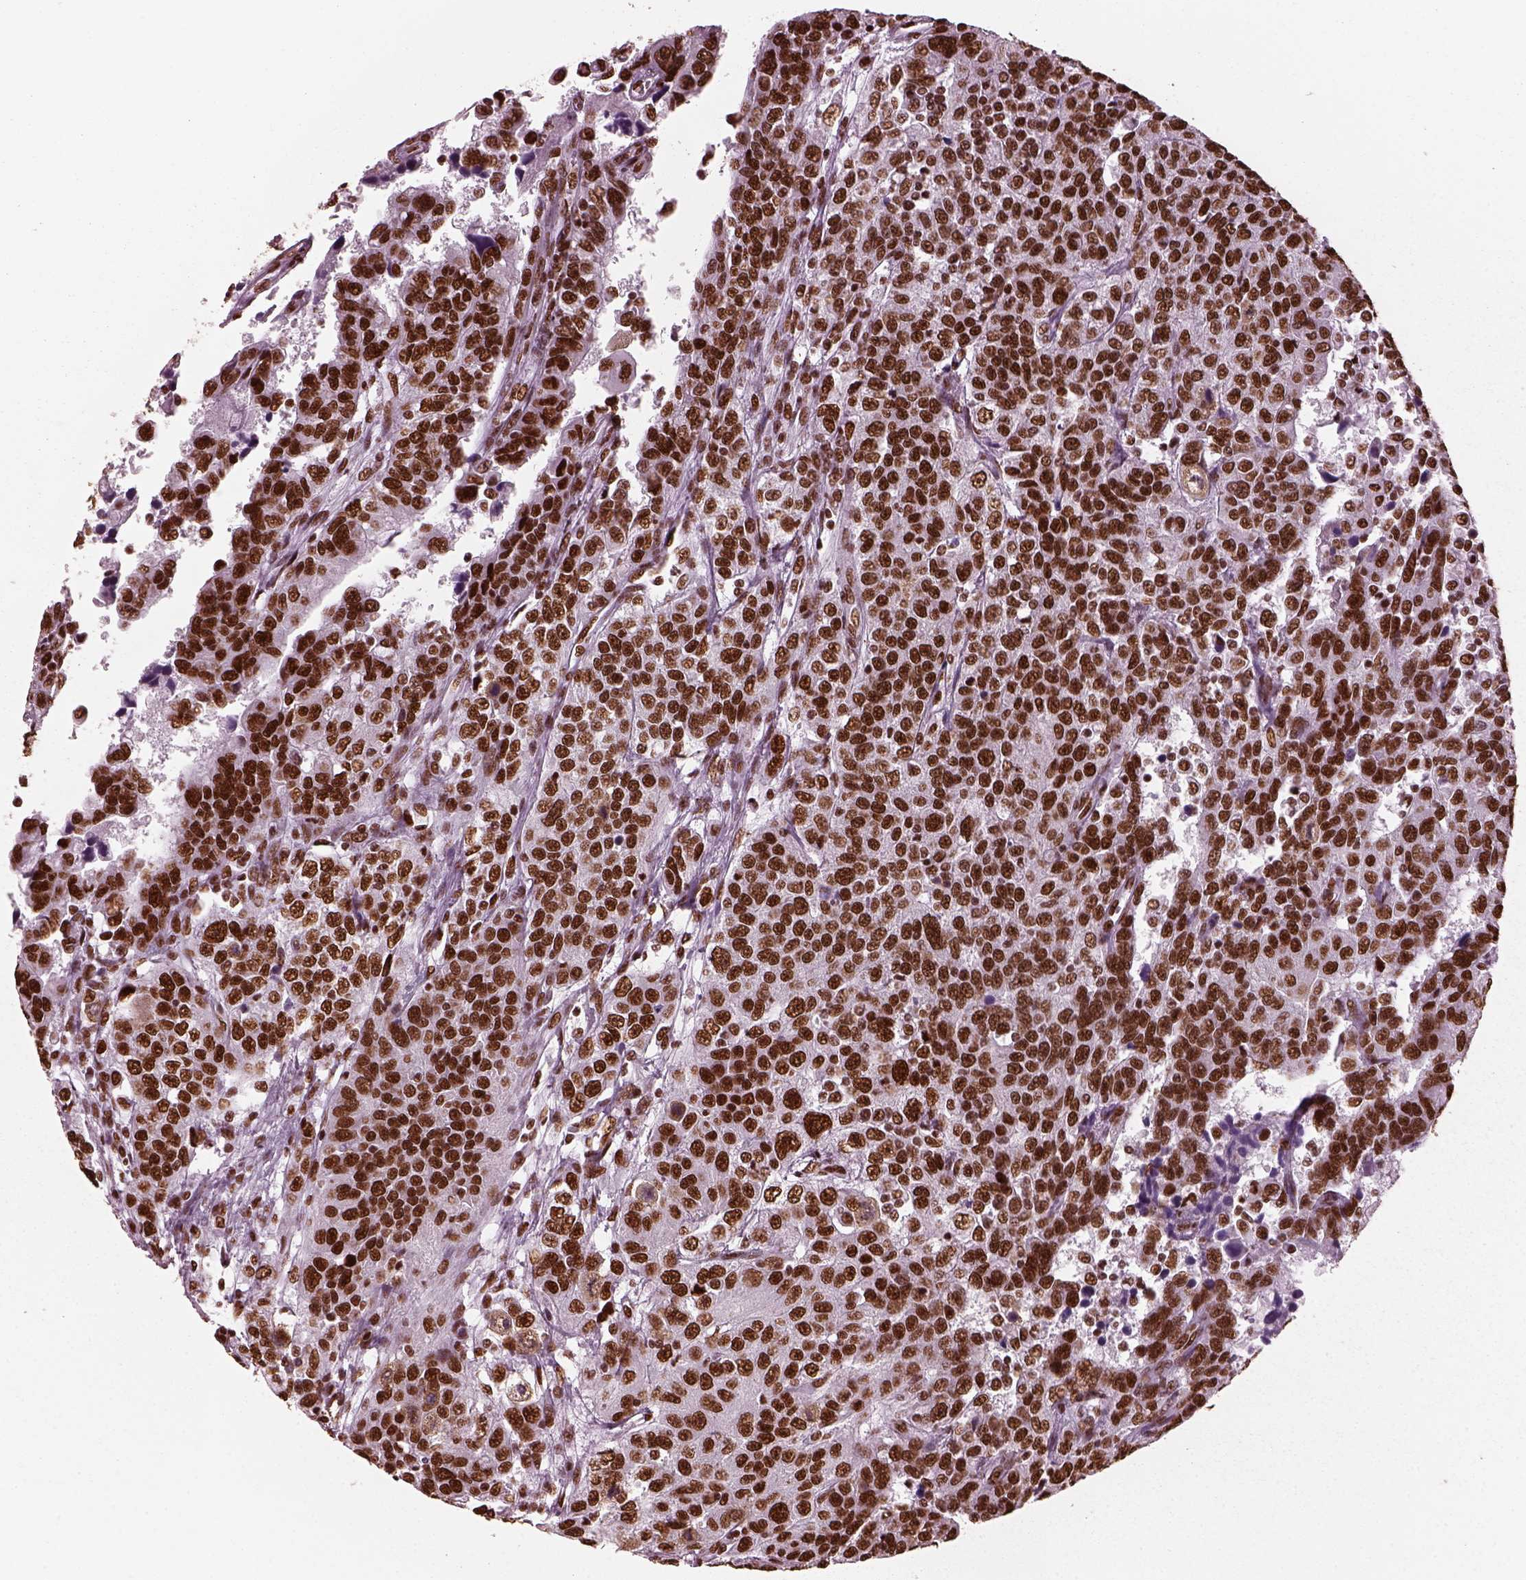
{"staining": {"intensity": "strong", "quantity": ">75%", "location": "nuclear"}, "tissue": "urothelial cancer", "cell_type": "Tumor cells", "image_type": "cancer", "snomed": [{"axis": "morphology", "description": "Urothelial carcinoma, NOS"}, {"axis": "morphology", "description": "Urothelial carcinoma, High grade"}, {"axis": "topography", "description": "Urinary bladder"}], "caption": "DAB (3,3'-diaminobenzidine) immunohistochemical staining of human urothelial cancer demonstrates strong nuclear protein staining in about >75% of tumor cells. The staining was performed using DAB, with brown indicating positive protein expression. Nuclei are stained blue with hematoxylin.", "gene": "CBFA2T3", "patient": {"sex": "female", "age": 73}}